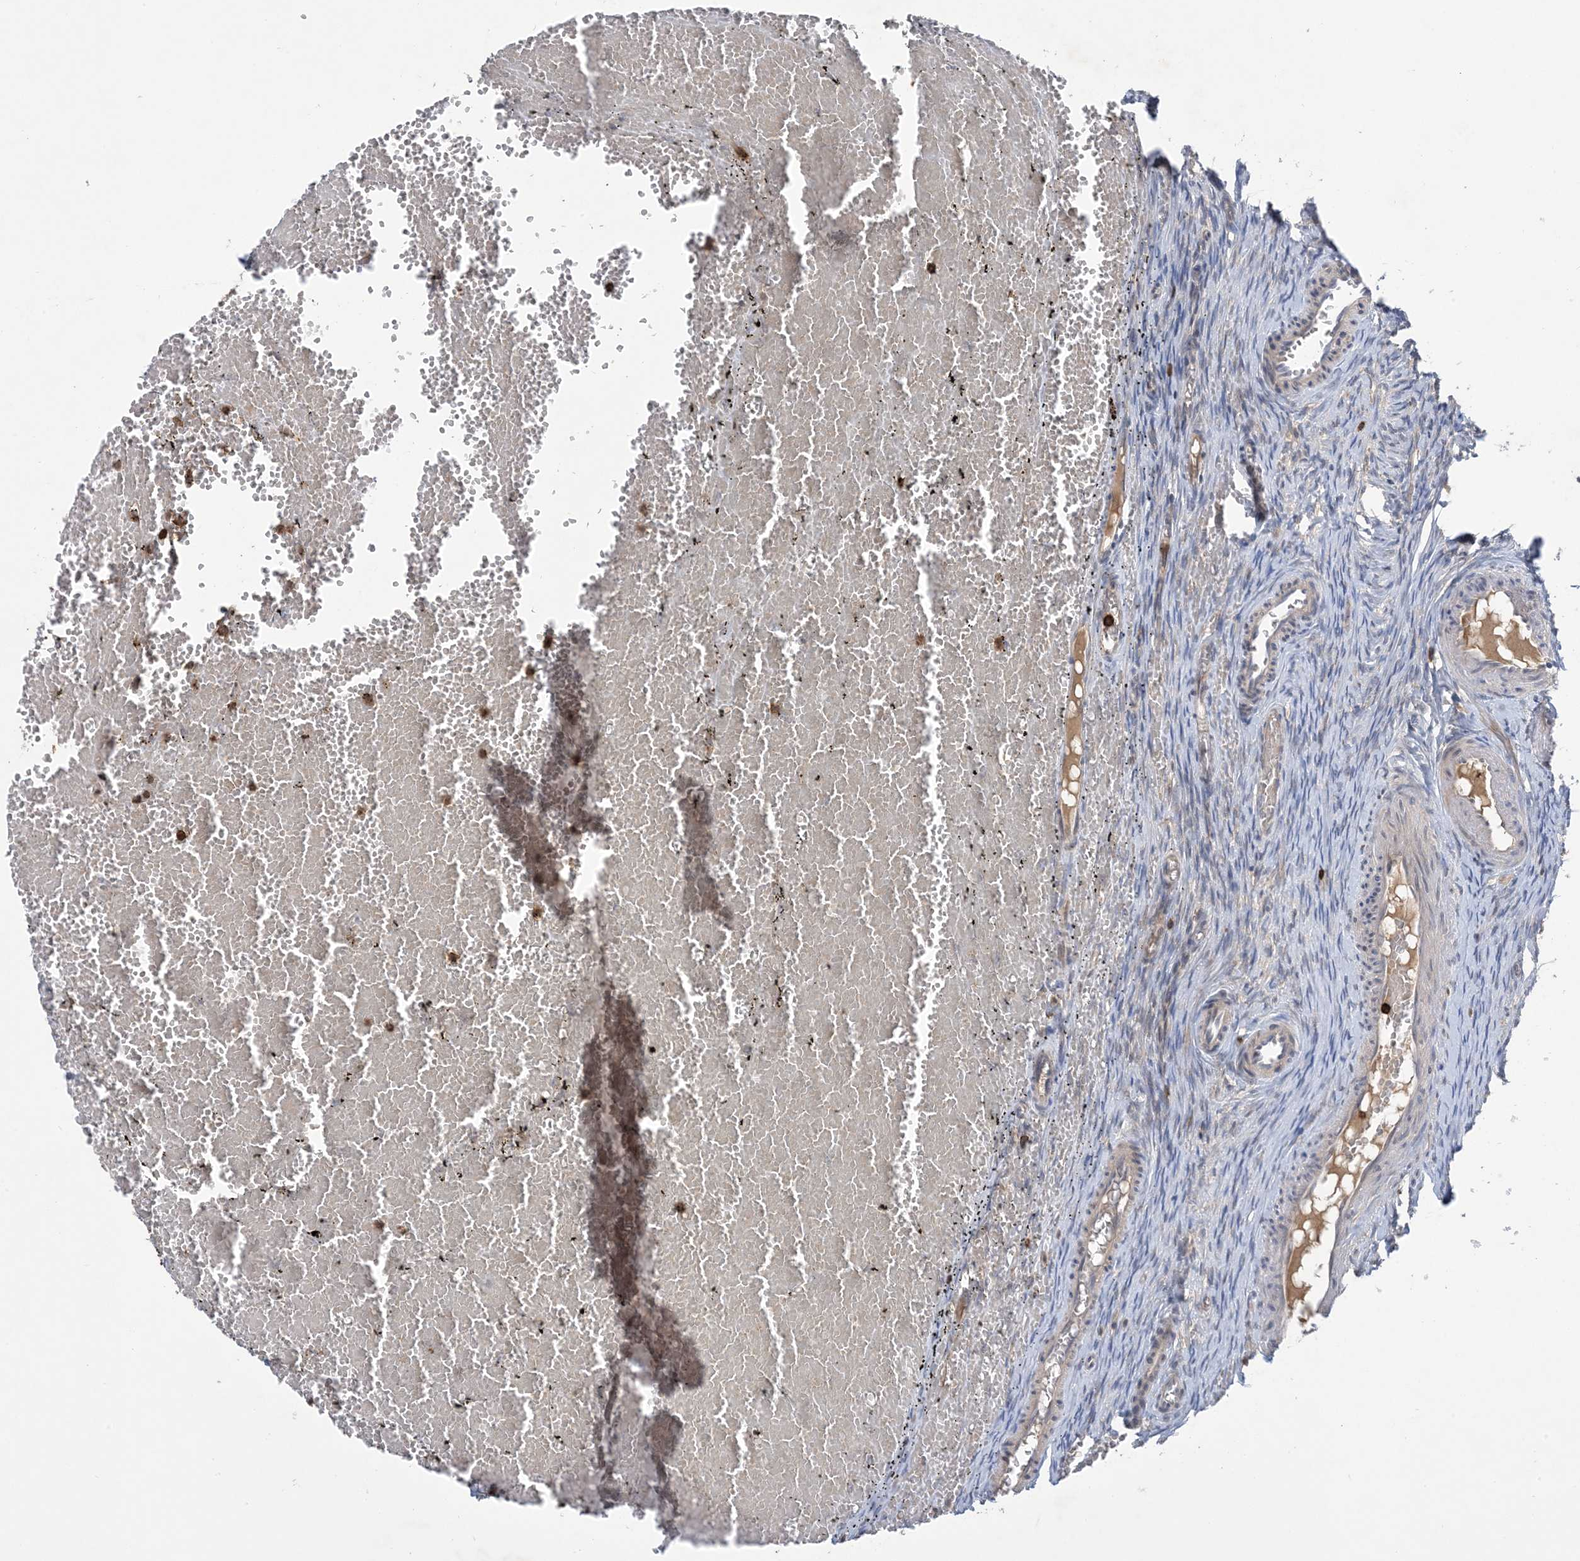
{"staining": {"intensity": "moderate", "quantity": ">75%", "location": "cytoplasmic/membranous"}, "tissue": "ovary", "cell_type": "Follicle cells", "image_type": "normal", "snomed": [{"axis": "morphology", "description": "Adenocarcinoma, NOS"}, {"axis": "topography", "description": "Endometrium"}], "caption": "A medium amount of moderate cytoplasmic/membranous expression is appreciated in about >75% of follicle cells in benign ovary.", "gene": "AK9", "patient": {"sex": "female", "age": 32}}